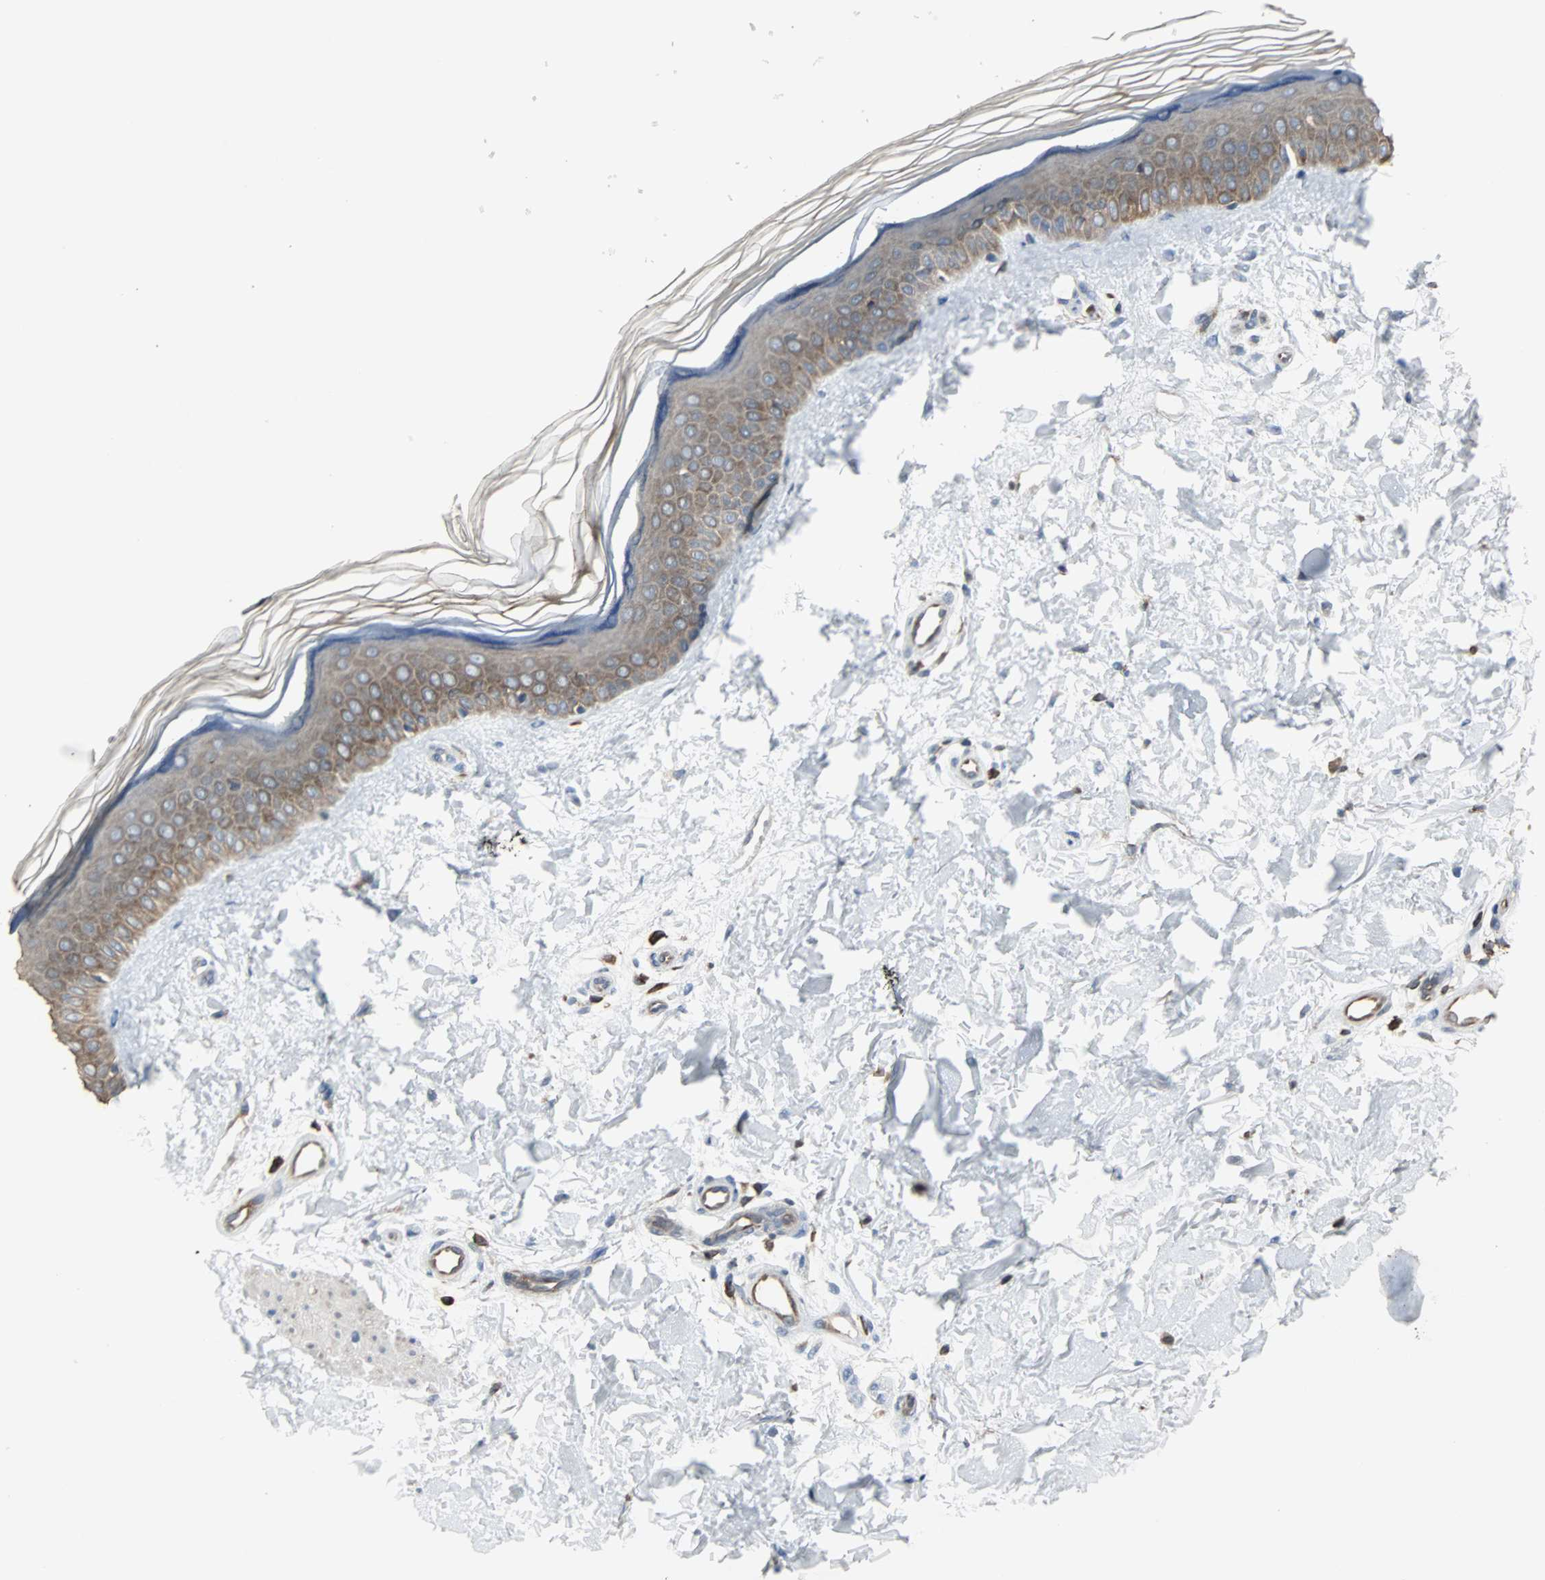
{"staining": {"intensity": "negative", "quantity": "none", "location": "none"}, "tissue": "skin", "cell_type": "Fibroblasts", "image_type": "normal", "snomed": [{"axis": "morphology", "description": "Normal tissue, NOS"}, {"axis": "topography", "description": "Skin"}], "caption": "Human skin stained for a protein using immunohistochemistry demonstrates no positivity in fibroblasts.", "gene": "LRRFIP1", "patient": {"sex": "female", "age": 19}}